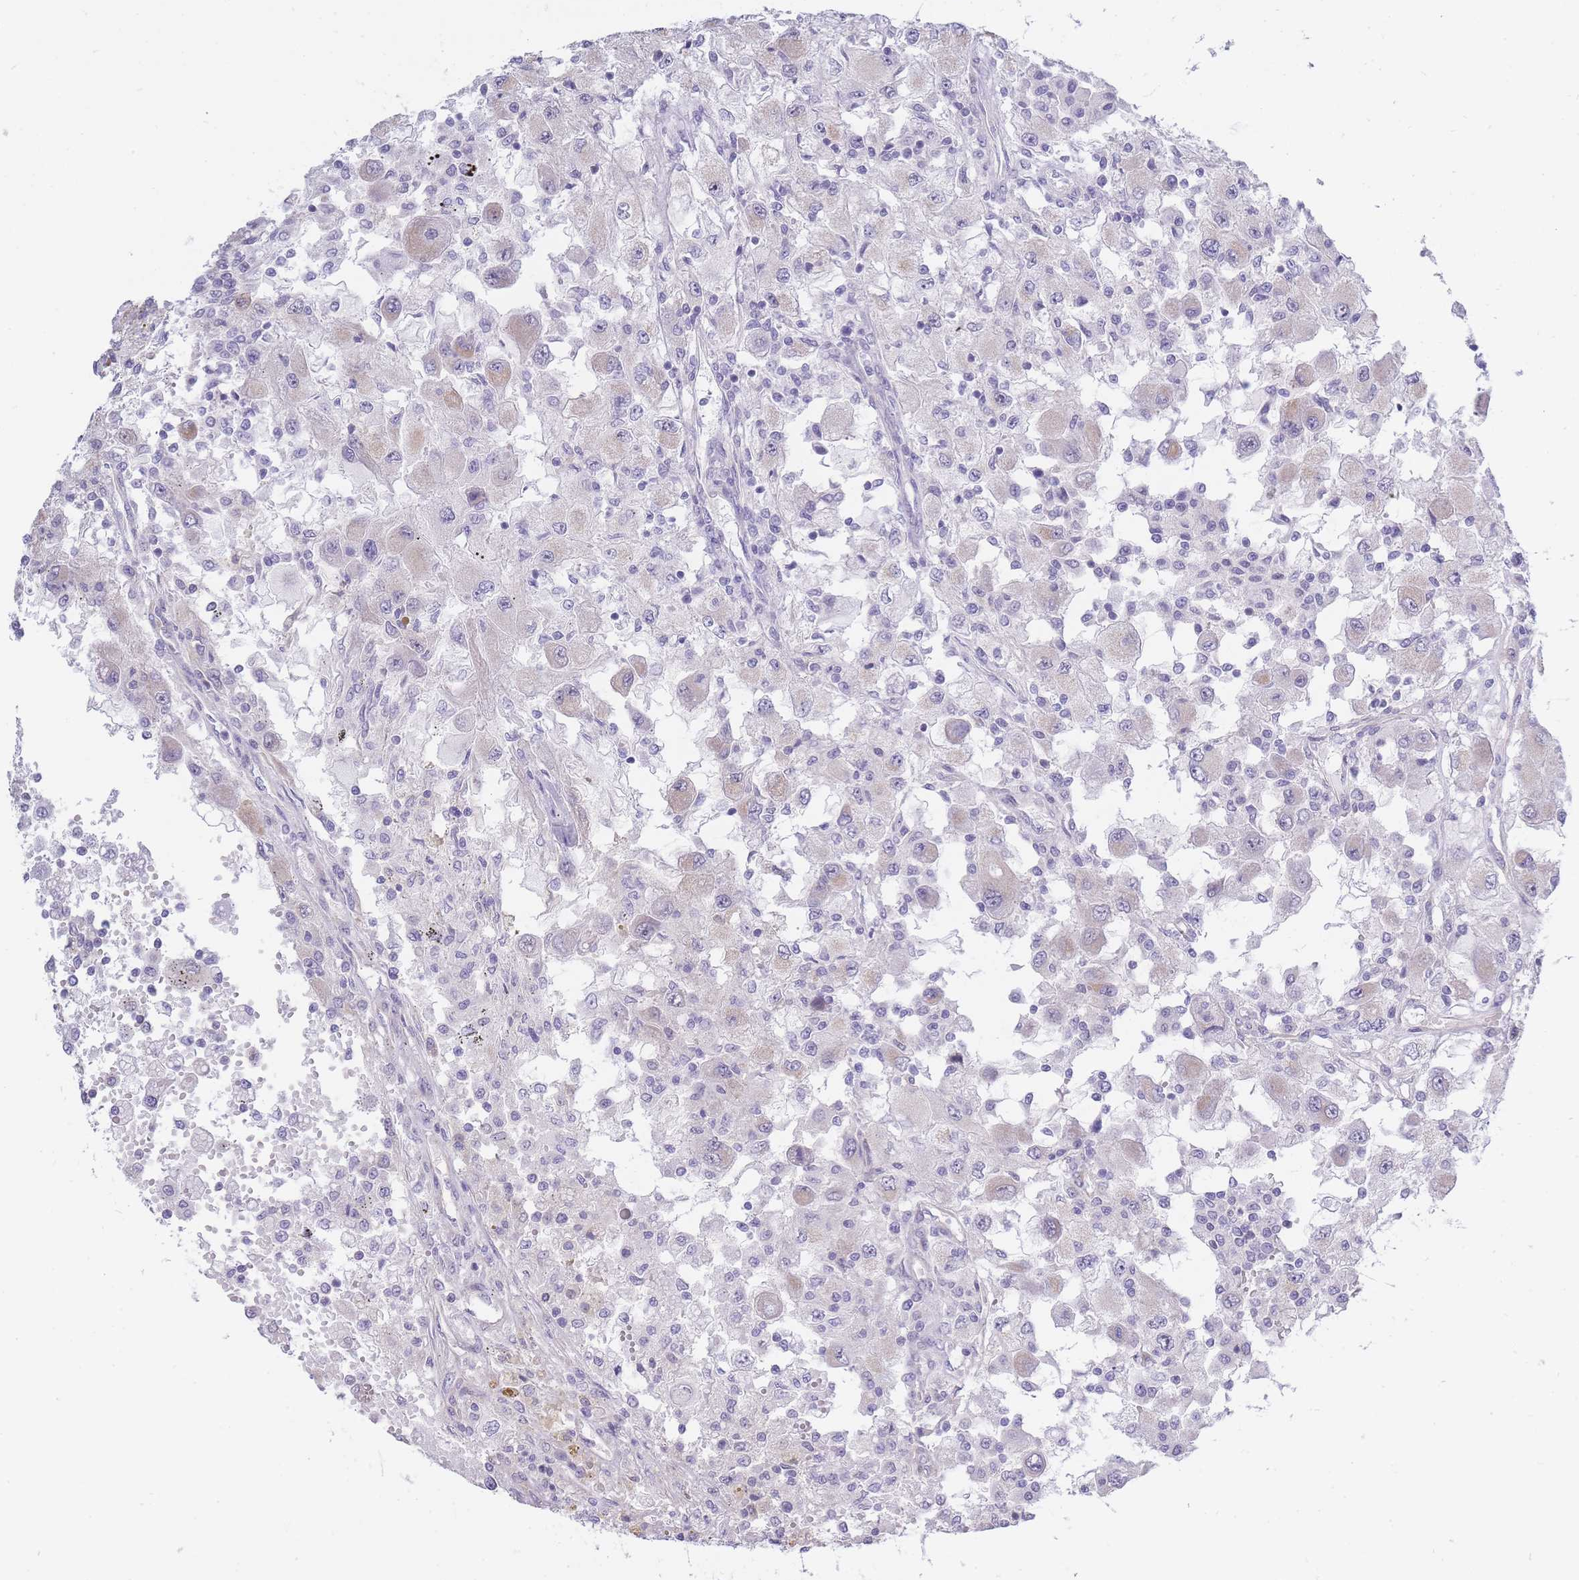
{"staining": {"intensity": "negative", "quantity": "none", "location": "none"}, "tissue": "renal cancer", "cell_type": "Tumor cells", "image_type": "cancer", "snomed": [{"axis": "morphology", "description": "Adenocarcinoma, NOS"}, {"axis": "topography", "description": "Kidney"}], "caption": "An immunohistochemistry image of renal cancer (adenocarcinoma) is shown. There is no staining in tumor cells of renal cancer (adenocarcinoma).", "gene": "C19orf25", "patient": {"sex": "female", "age": 67}}